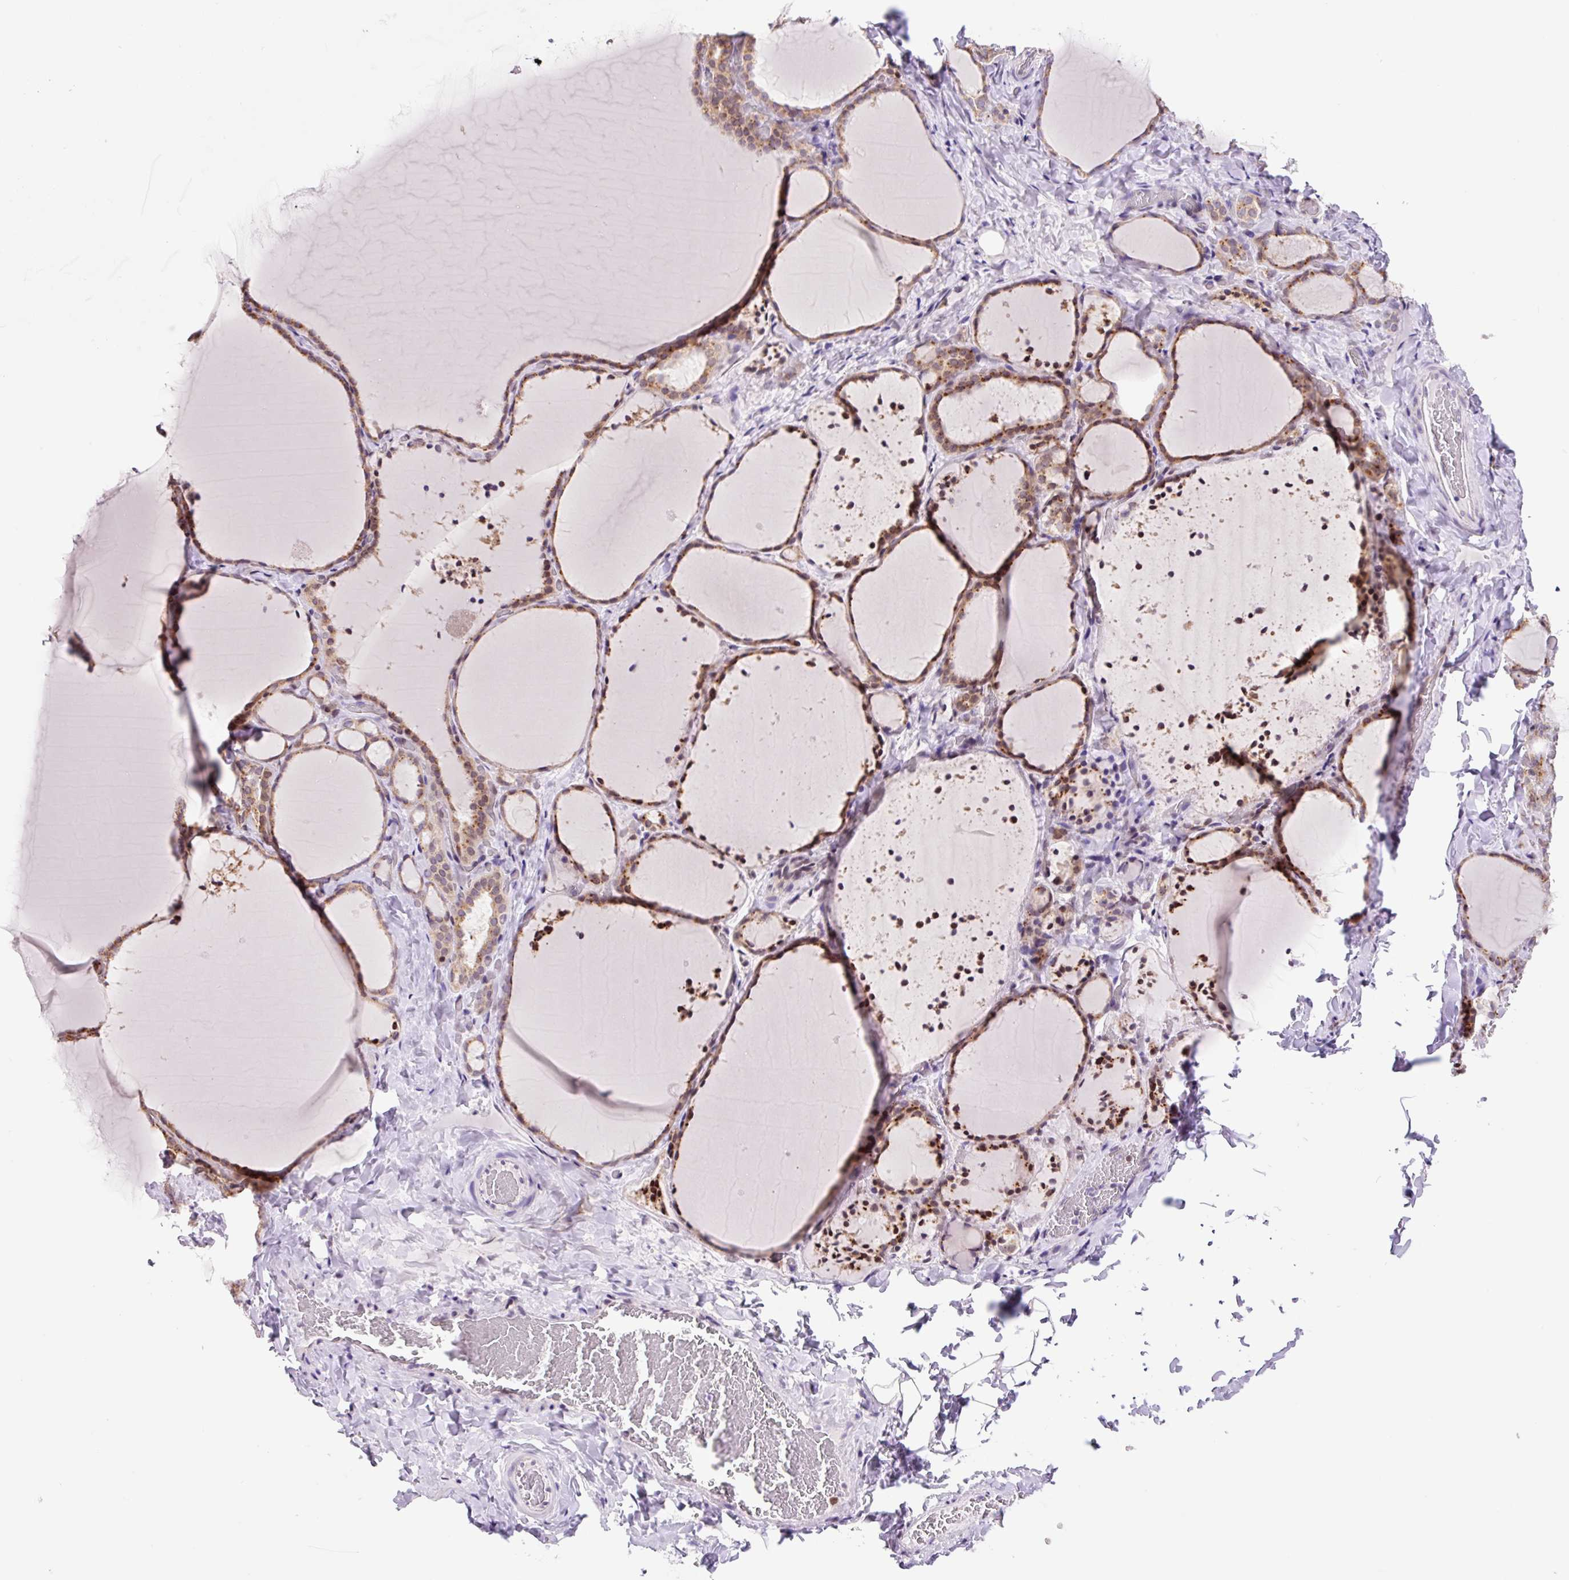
{"staining": {"intensity": "moderate", "quantity": ">75%", "location": "cytoplasmic/membranous"}, "tissue": "thyroid gland", "cell_type": "Glandular cells", "image_type": "normal", "snomed": [{"axis": "morphology", "description": "Normal tissue, NOS"}, {"axis": "topography", "description": "Thyroid gland"}], "caption": "This is an image of immunohistochemistry (IHC) staining of benign thyroid gland, which shows moderate positivity in the cytoplasmic/membranous of glandular cells.", "gene": "RPL41", "patient": {"sex": "female", "age": 22}}